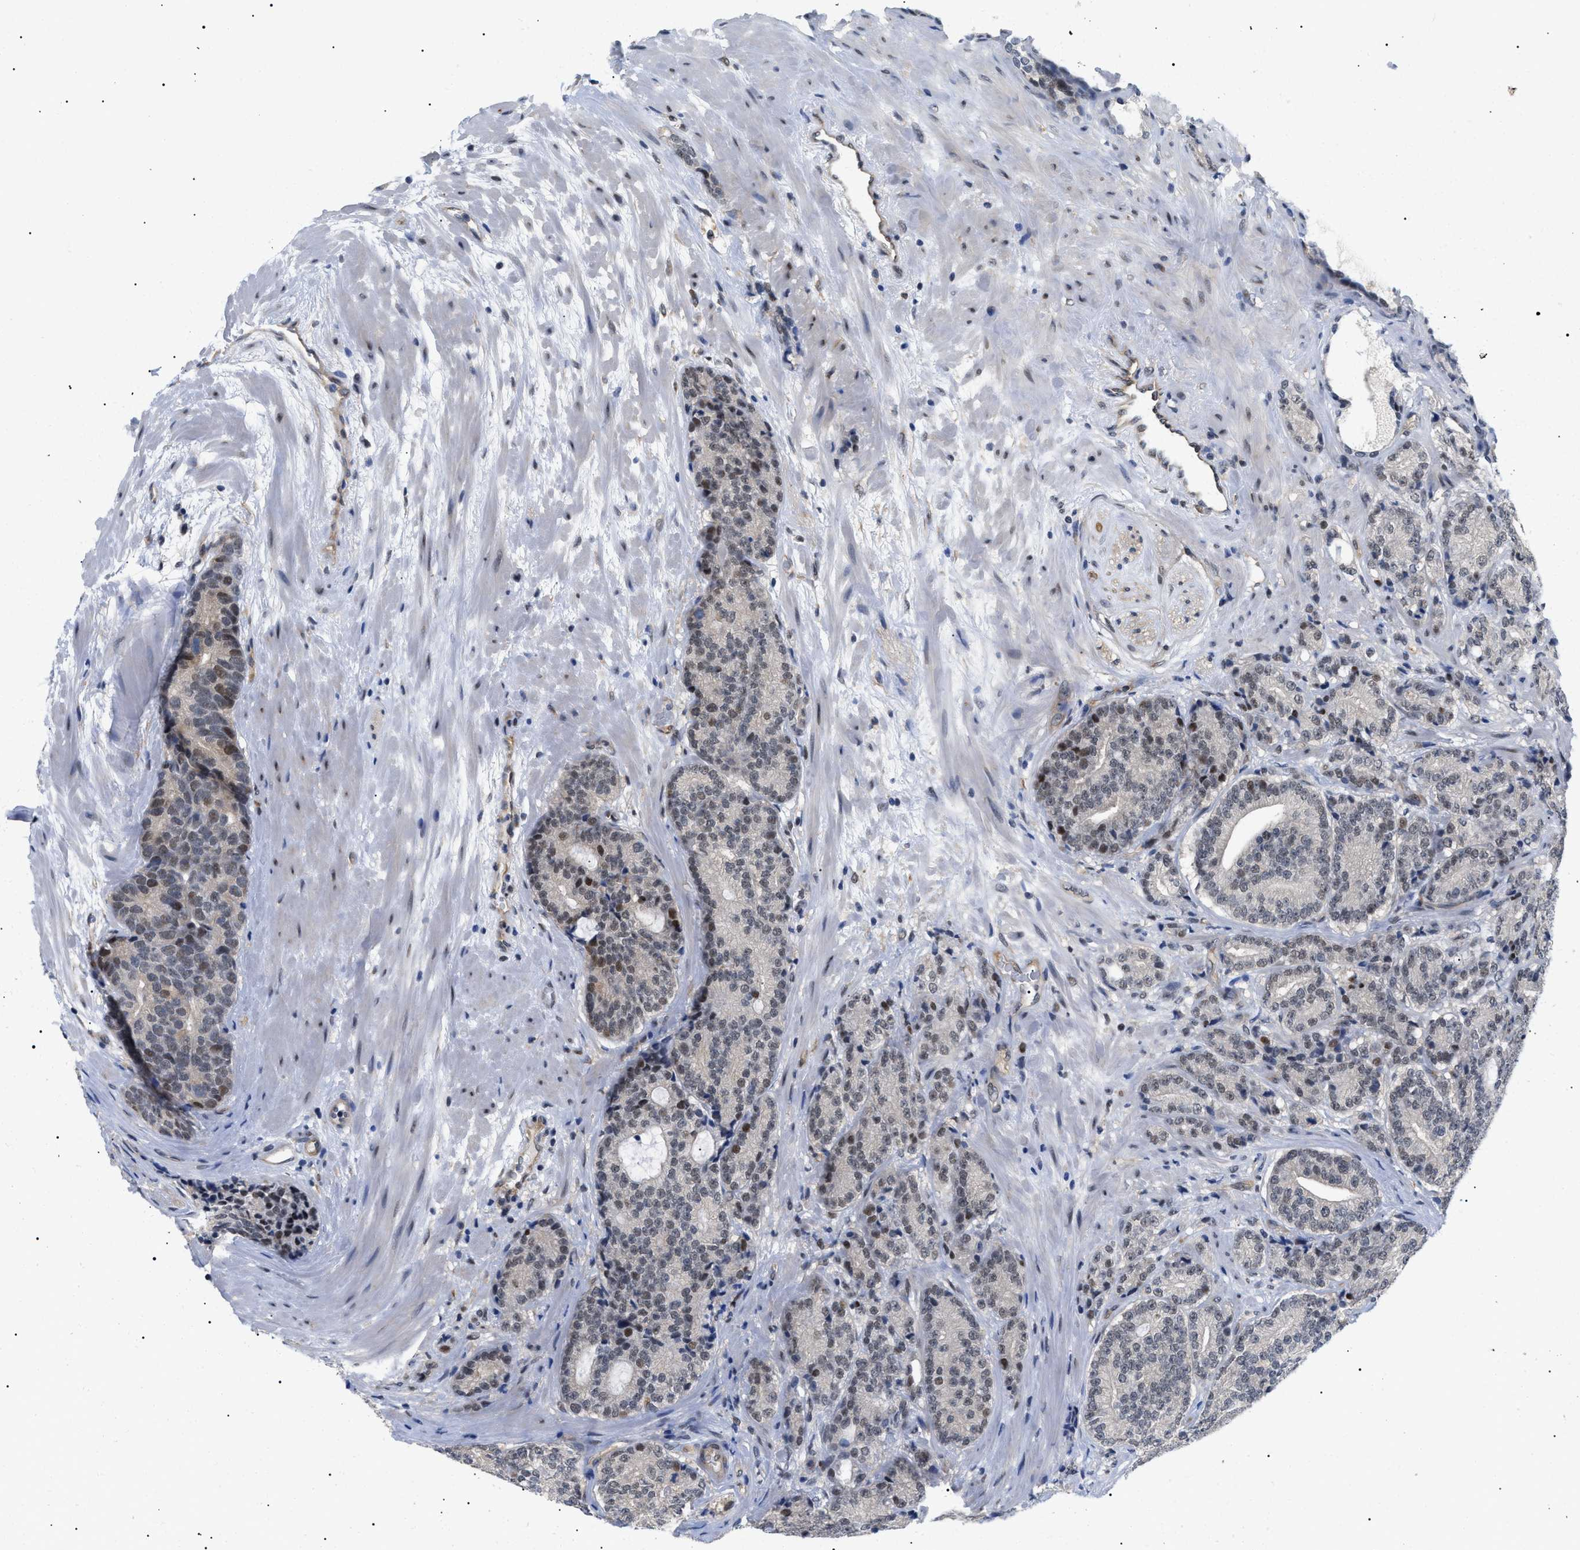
{"staining": {"intensity": "negative", "quantity": "none", "location": "none"}, "tissue": "prostate cancer", "cell_type": "Tumor cells", "image_type": "cancer", "snomed": [{"axis": "morphology", "description": "Adenocarcinoma, High grade"}, {"axis": "topography", "description": "Prostate"}], "caption": "A high-resolution image shows immunohistochemistry (IHC) staining of prostate adenocarcinoma (high-grade), which demonstrates no significant expression in tumor cells.", "gene": "GARRE1", "patient": {"sex": "male", "age": 61}}